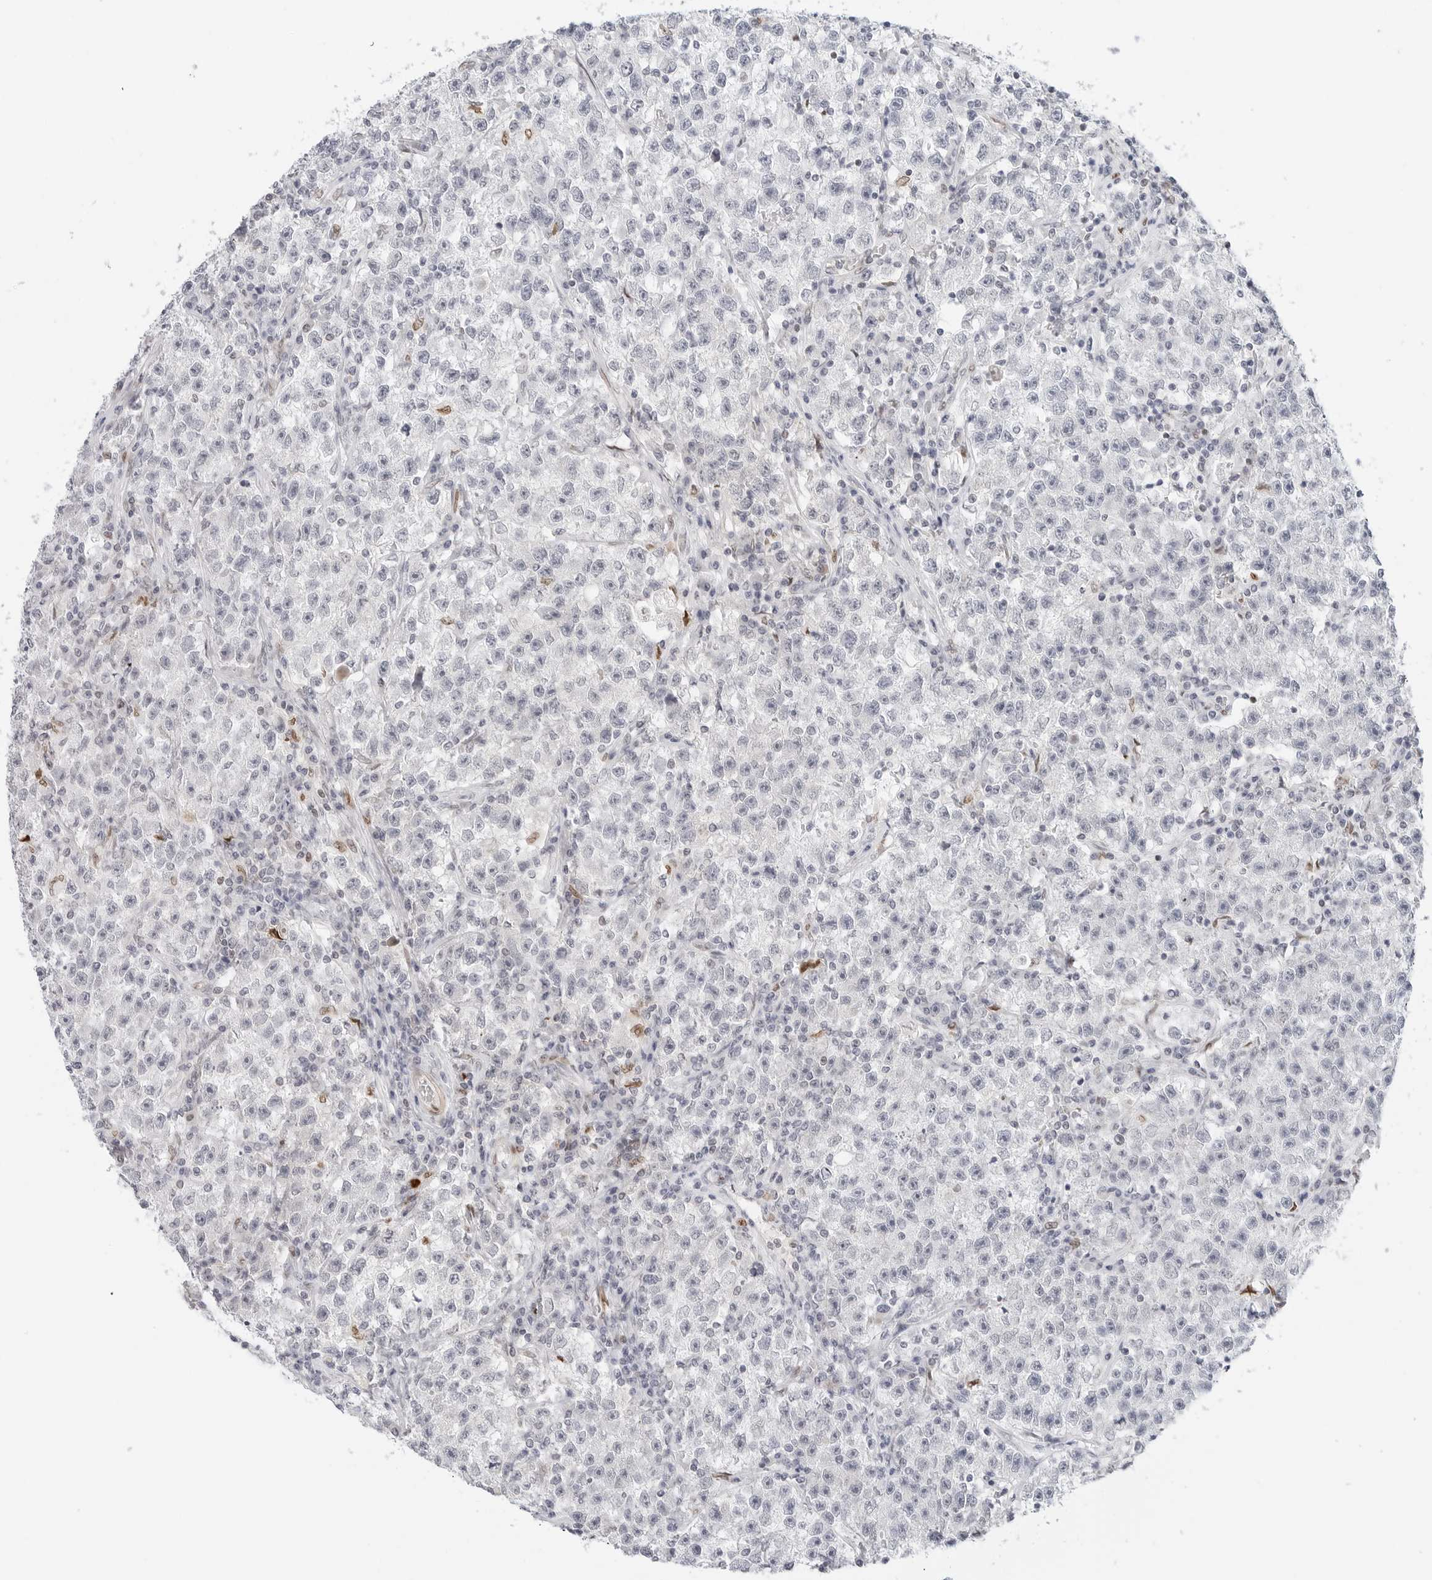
{"staining": {"intensity": "negative", "quantity": "none", "location": "none"}, "tissue": "testis cancer", "cell_type": "Tumor cells", "image_type": "cancer", "snomed": [{"axis": "morphology", "description": "Seminoma, NOS"}, {"axis": "topography", "description": "Testis"}], "caption": "A photomicrograph of human testis cancer is negative for staining in tumor cells.", "gene": "SPIDR", "patient": {"sex": "male", "age": 22}}